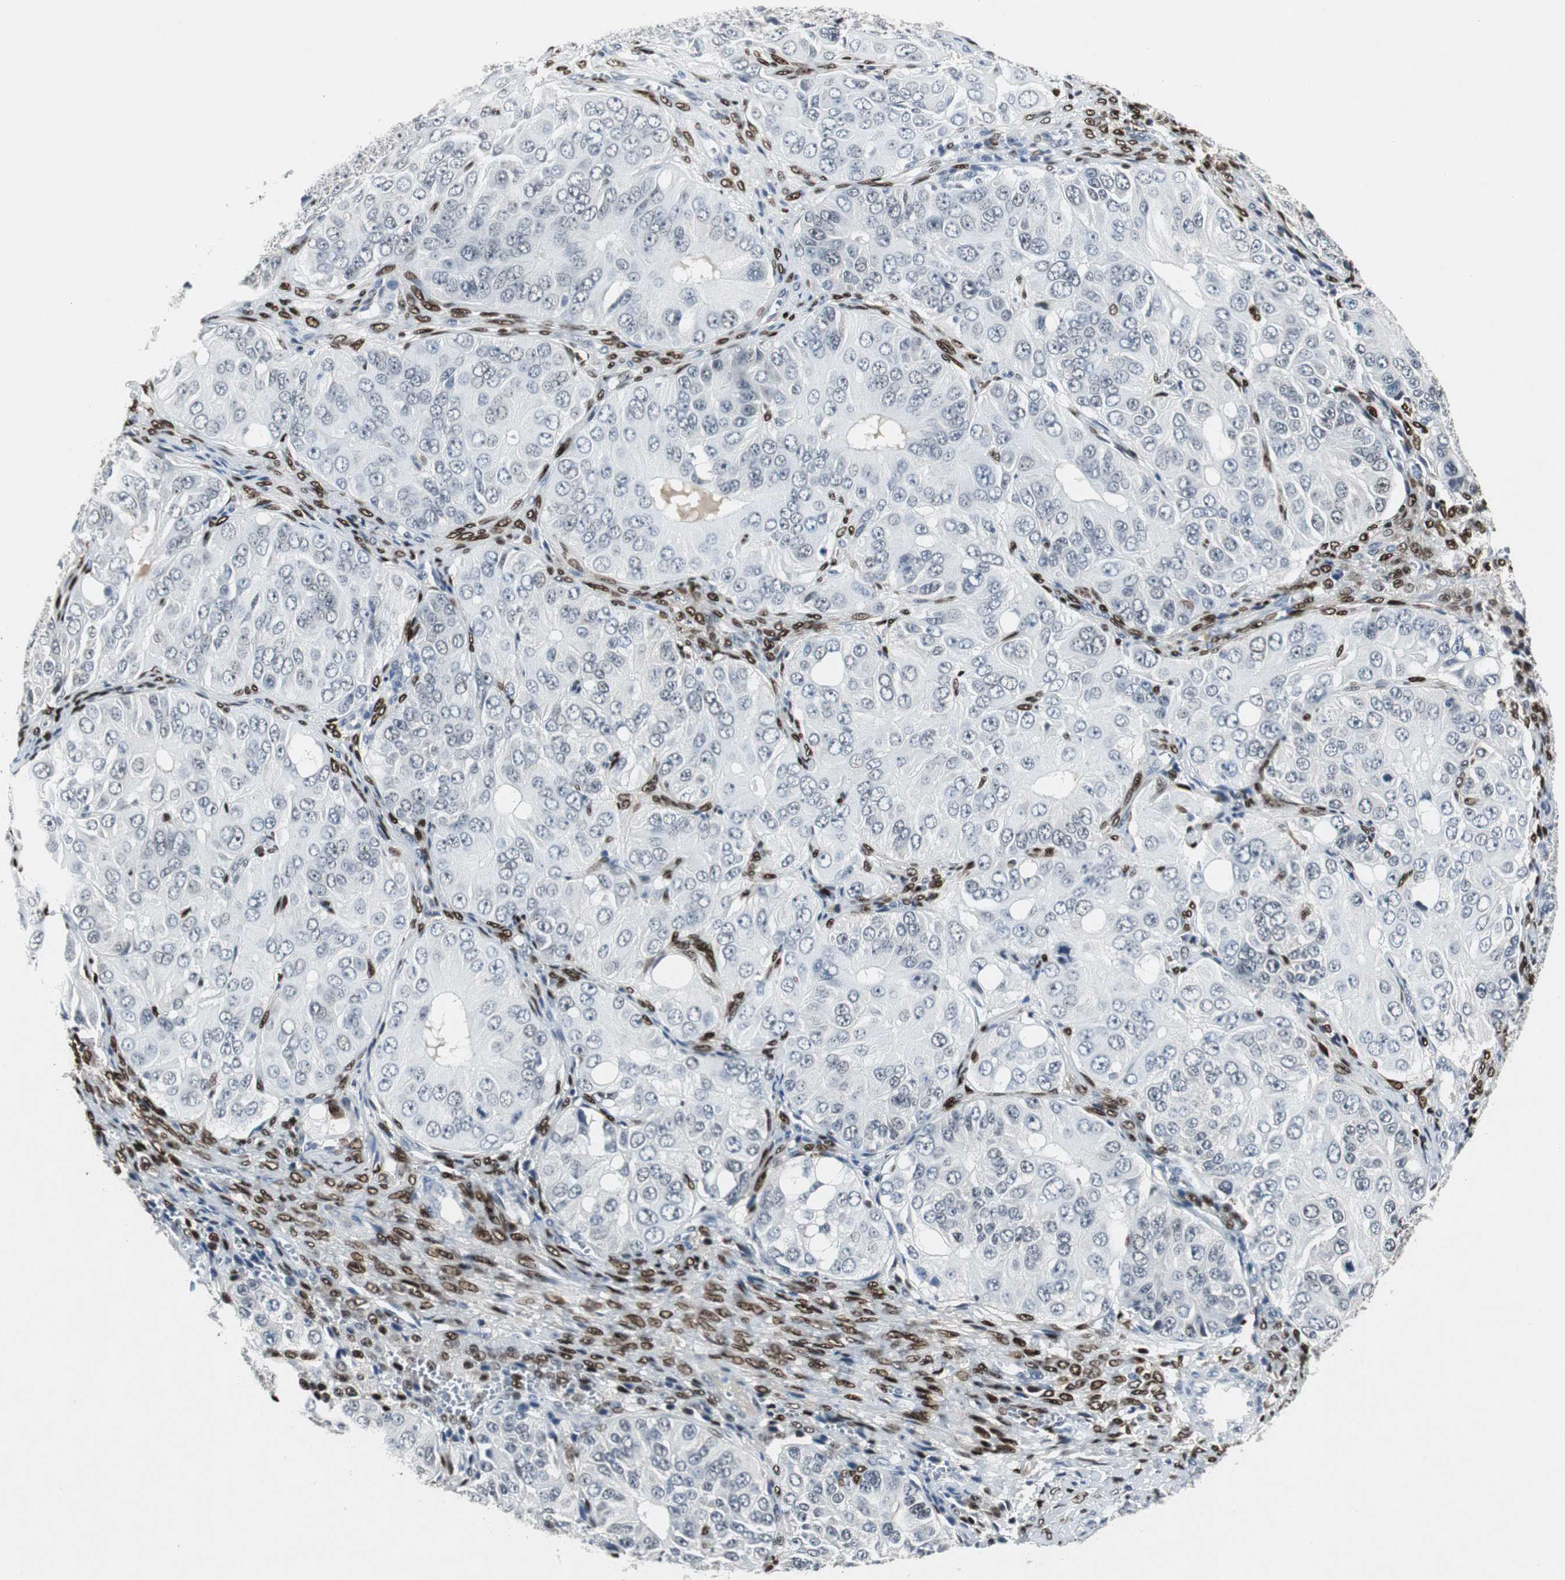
{"staining": {"intensity": "negative", "quantity": "none", "location": "none"}, "tissue": "ovarian cancer", "cell_type": "Tumor cells", "image_type": "cancer", "snomed": [{"axis": "morphology", "description": "Carcinoma, endometroid"}, {"axis": "topography", "description": "Ovary"}], "caption": "IHC of ovarian cancer shows no staining in tumor cells.", "gene": "ELK1", "patient": {"sex": "female", "age": 51}}